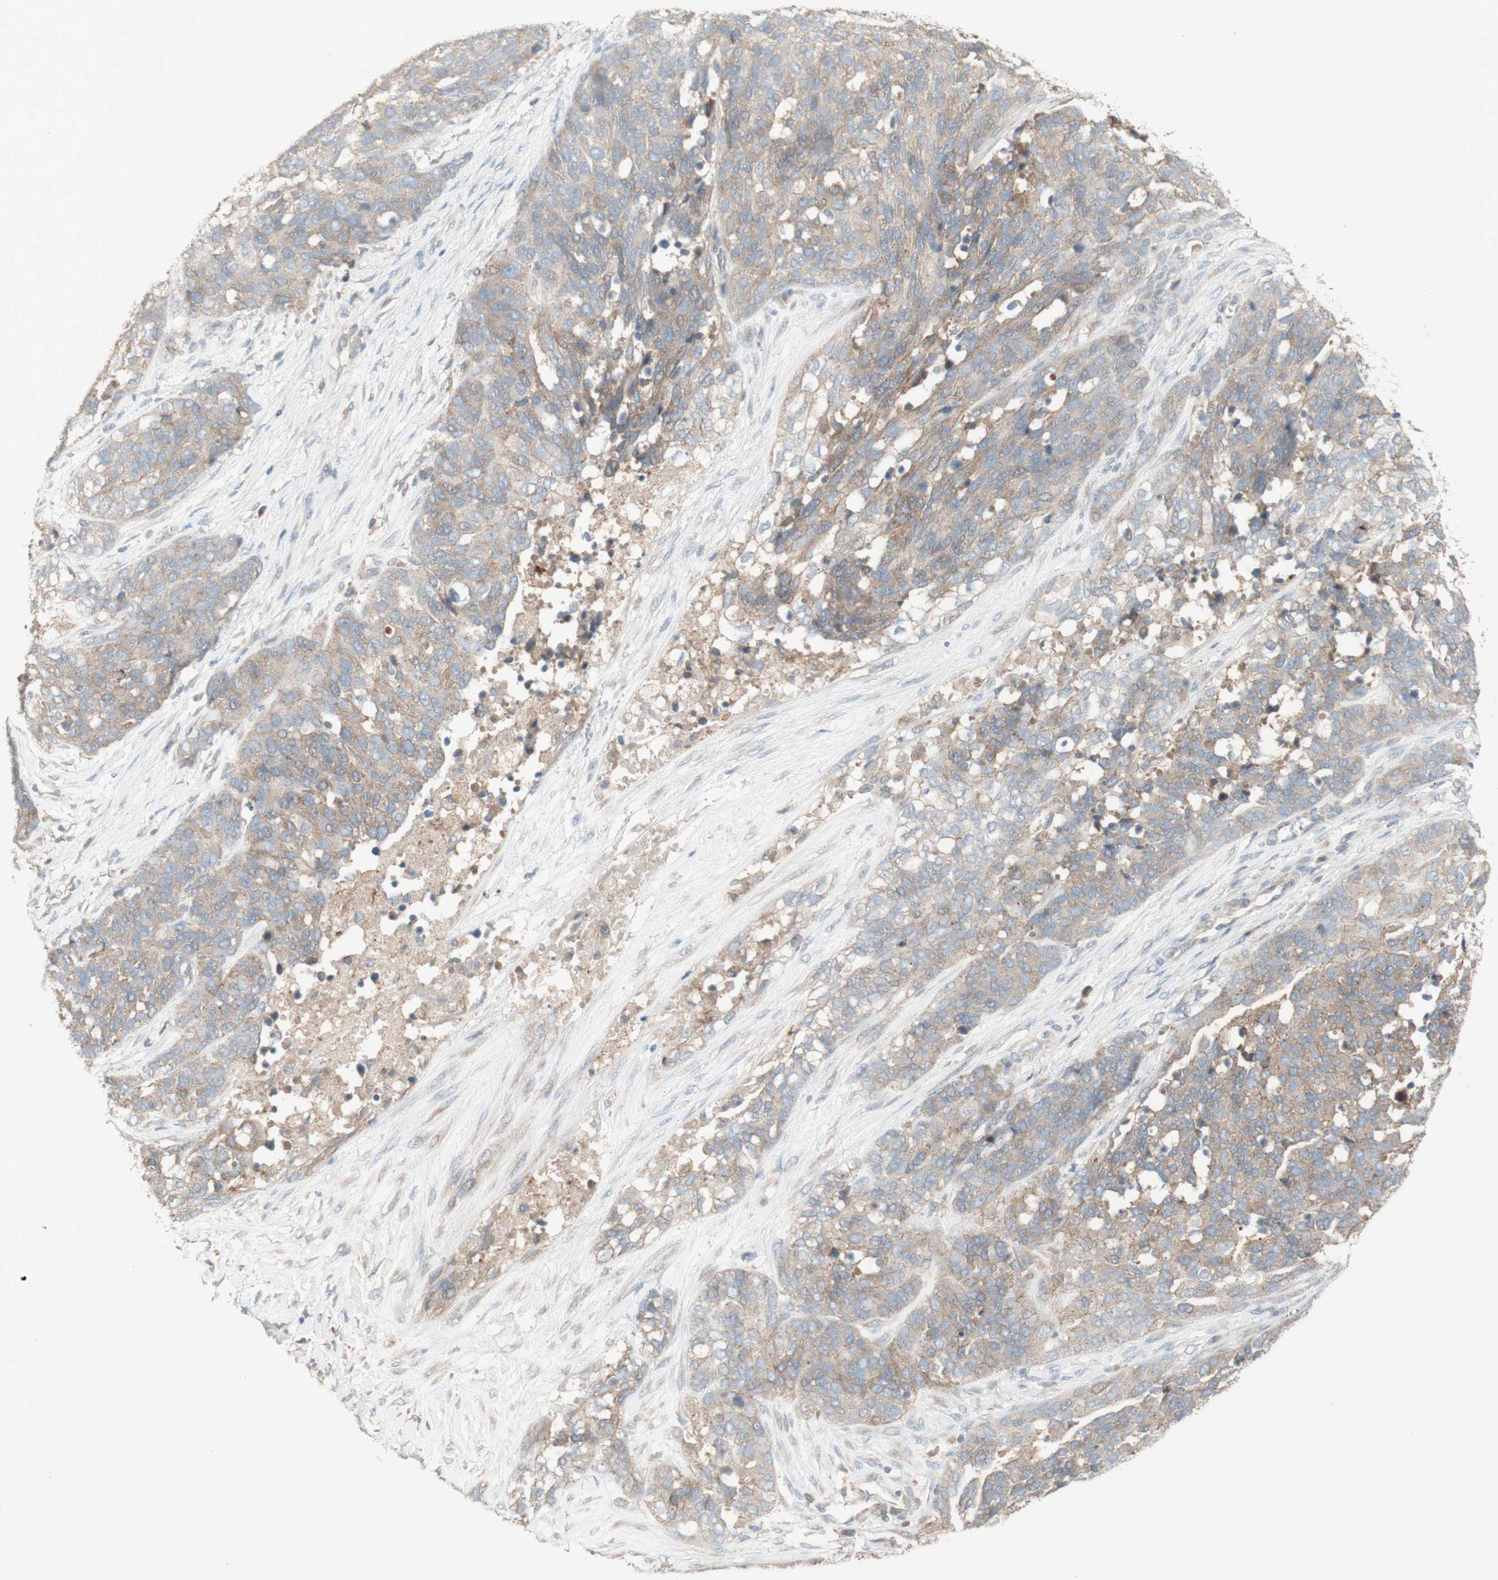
{"staining": {"intensity": "weak", "quantity": ">75%", "location": "cytoplasmic/membranous"}, "tissue": "ovarian cancer", "cell_type": "Tumor cells", "image_type": "cancer", "snomed": [{"axis": "morphology", "description": "Cystadenocarcinoma, serous, NOS"}, {"axis": "topography", "description": "Ovary"}], "caption": "Ovarian cancer was stained to show a protein in brown. There is low levels of weak cytoplasmic/membranous positivity in approximately >75% of tumor cells. The staining is performed using DAB brown chromogen to label protein expression. The nuclei are counter-stained blue using hematoxylin.", "gene": "PTGER4", "patient": {"sex": "female", "age": 44}}